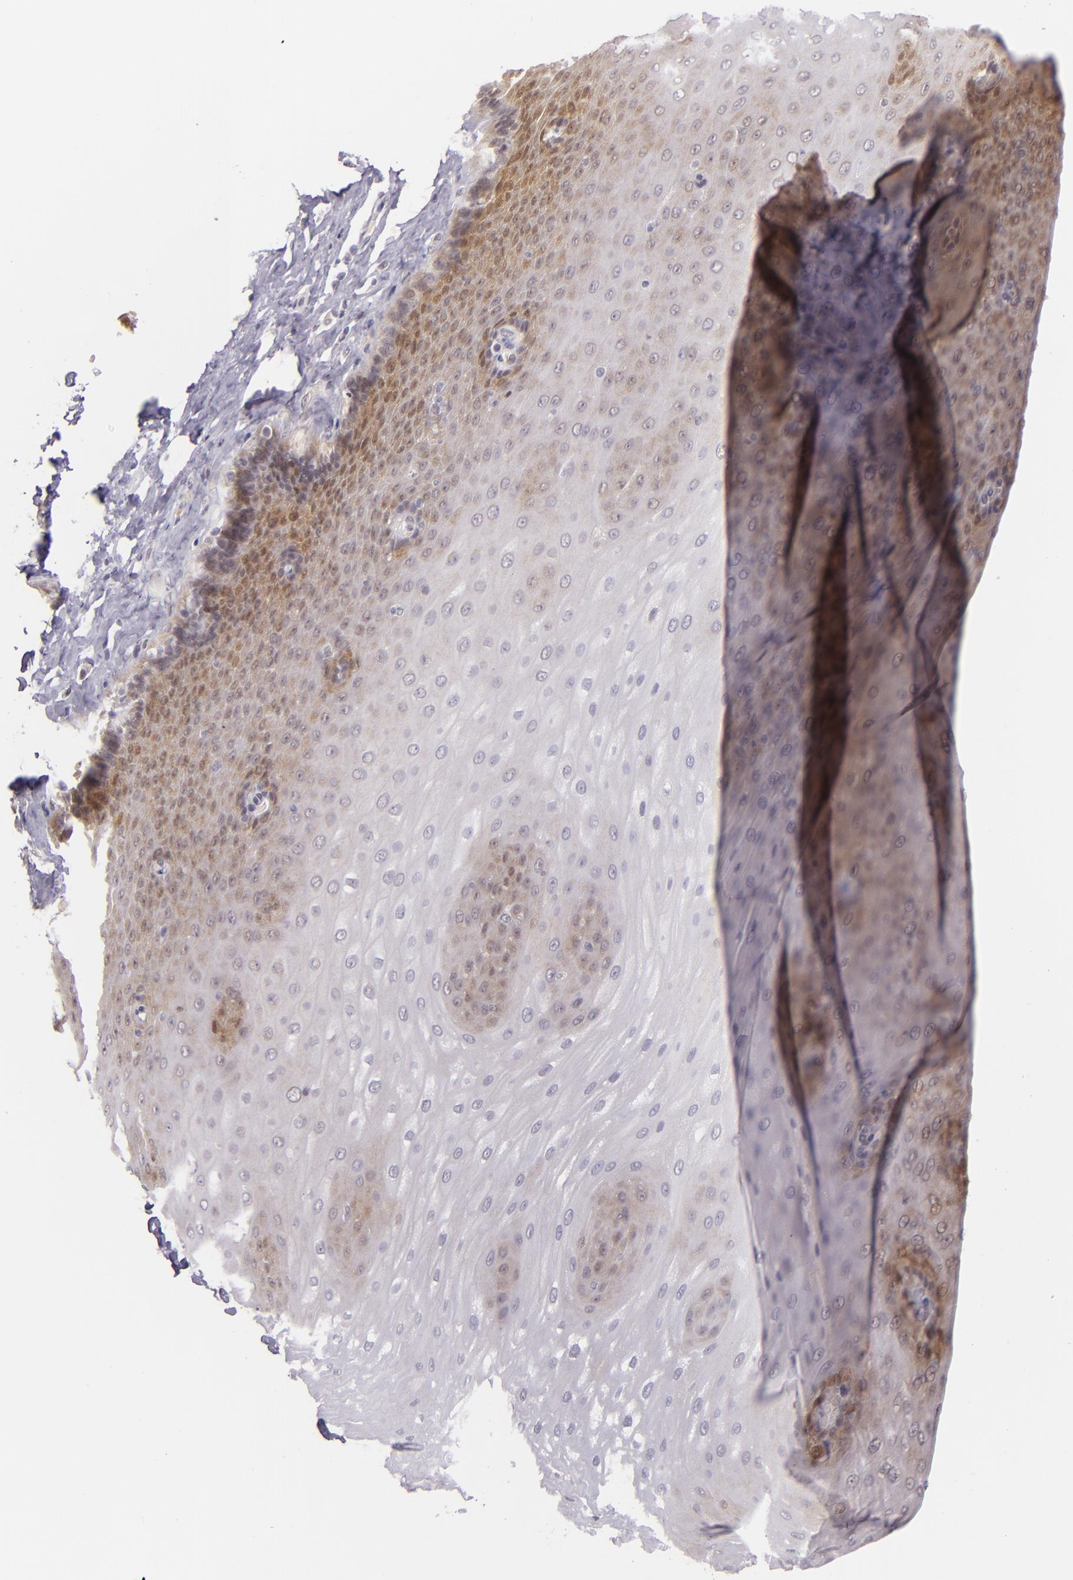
{"staining": {"intensity": "moderate", "quantity": "25%-75%", "location": "cytoplasmic/membranous,nuclear"}, "tissue": "esophagus", "cell_type": "Squamous epithelial cells", "image_type": "normal", "snomed": [{"axis": "morphology", "description": "Normal tissue, NOS"}, {"axis": "topography", "description": "Esophagus"}], "caption": "Immunohistochemical staining of benign human esophagus demonstrates 25%-75% levels of moderate cytoplasmic/membranous,nuclear protein expression in about 25%-75% of squamous epithelial cells.", "gene": "CSE1L", "patient": {"sex": "male", "age": 62}}